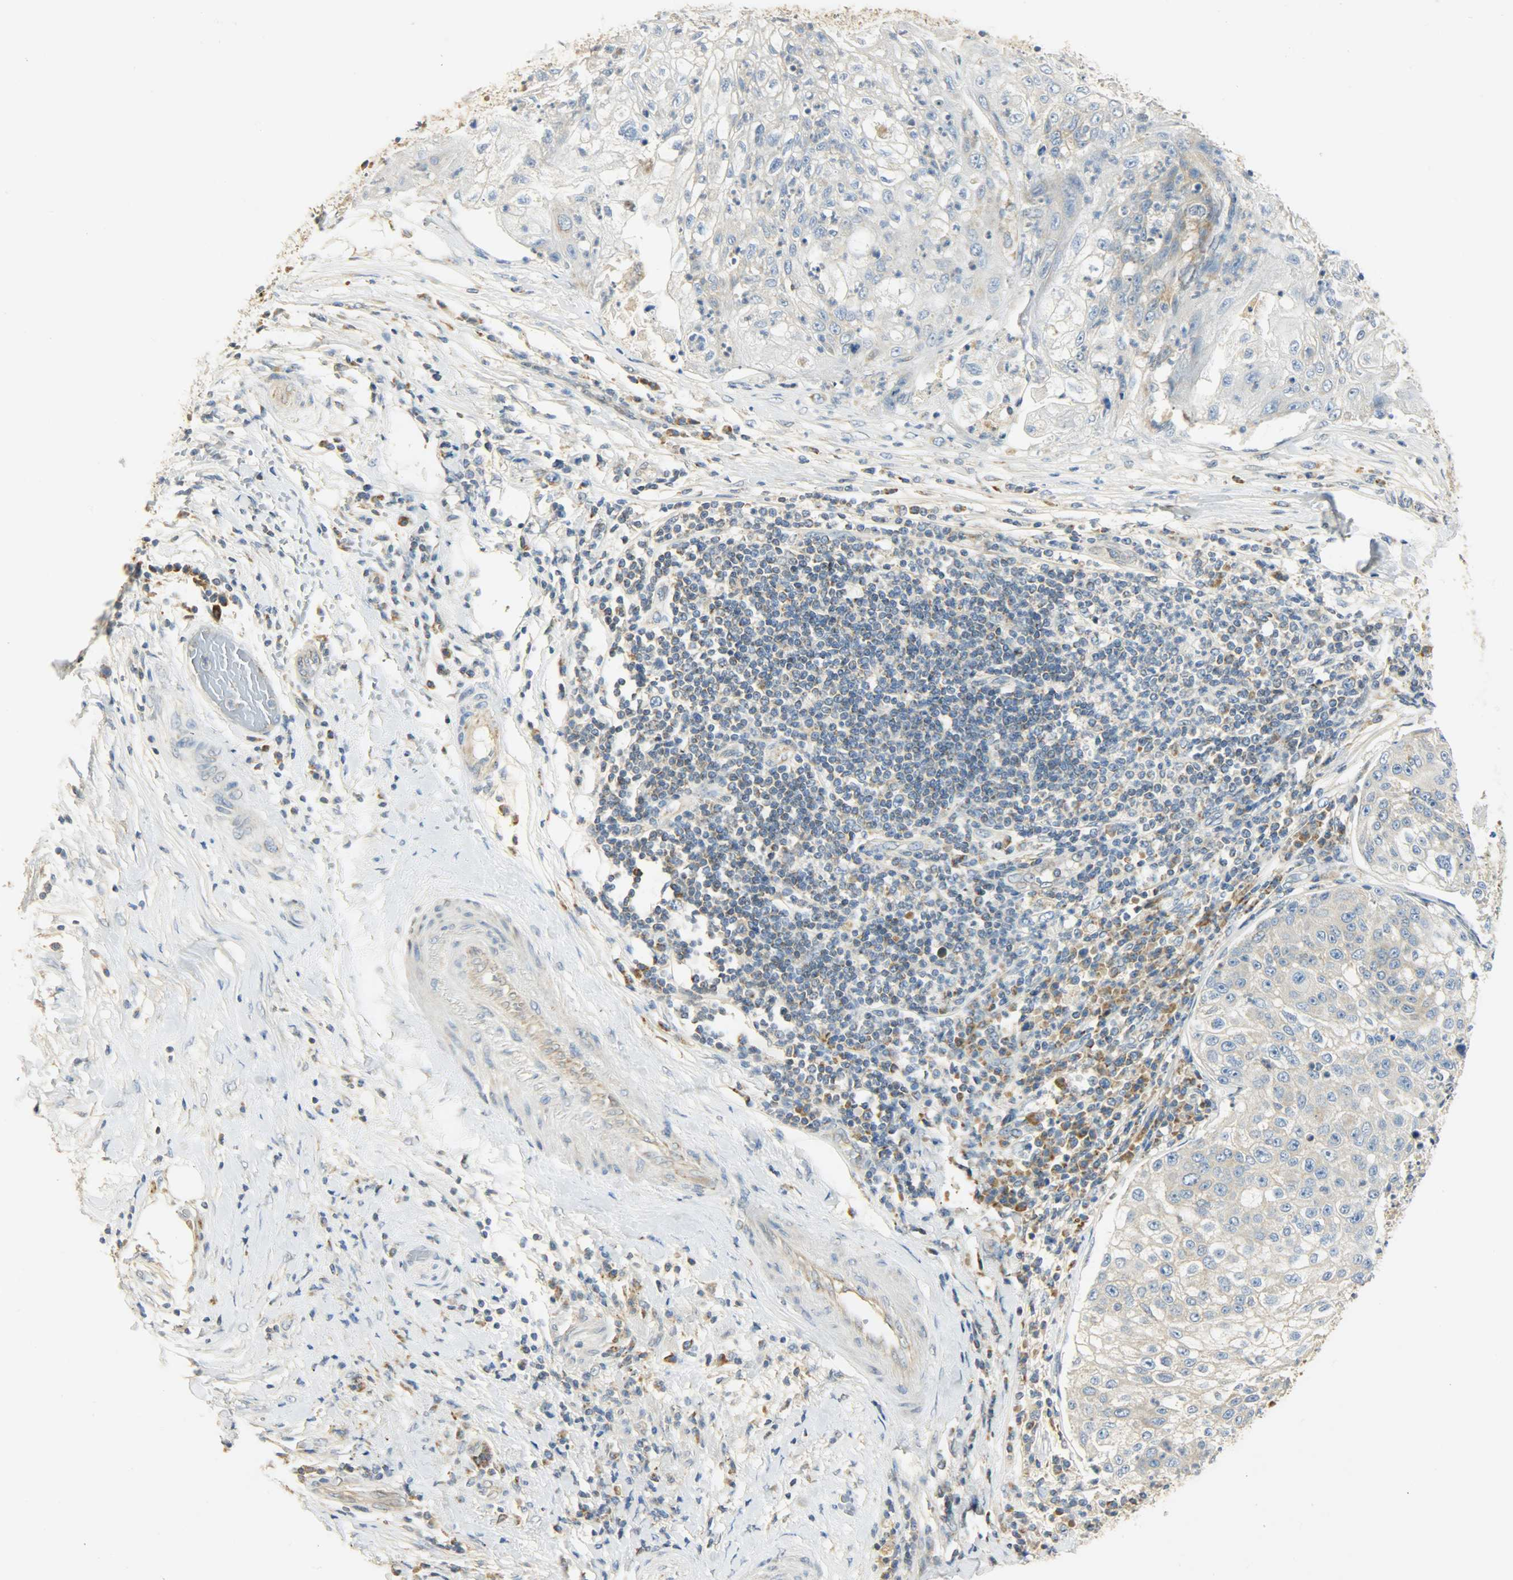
{"staining": {"intensity": "weak", "quantity": "<25%", "location": "cytoplasmic/membranous"}, "tissue": "lung cancer", "cell_type": "Tumor cells", "image_type": "cancer", "snomed": [{"axis": "morphology", "description": "Inflammation, NOS"}, {"axis": "morphology", "description": "Squamous cell carcinoma, NOS"}, {"axis": "topography", "description": "Lymph node"}, {"axis": "topography", "description": "Soft tissue"}, {"axis": "topography", "description": "Lung"}], "caption": "Immunohistochemistry of squamous cell carcinoma (lung) shows no positivity in tumor cells.", "gene": "NNT", "patient": {"sex": "male", "age": 66}}